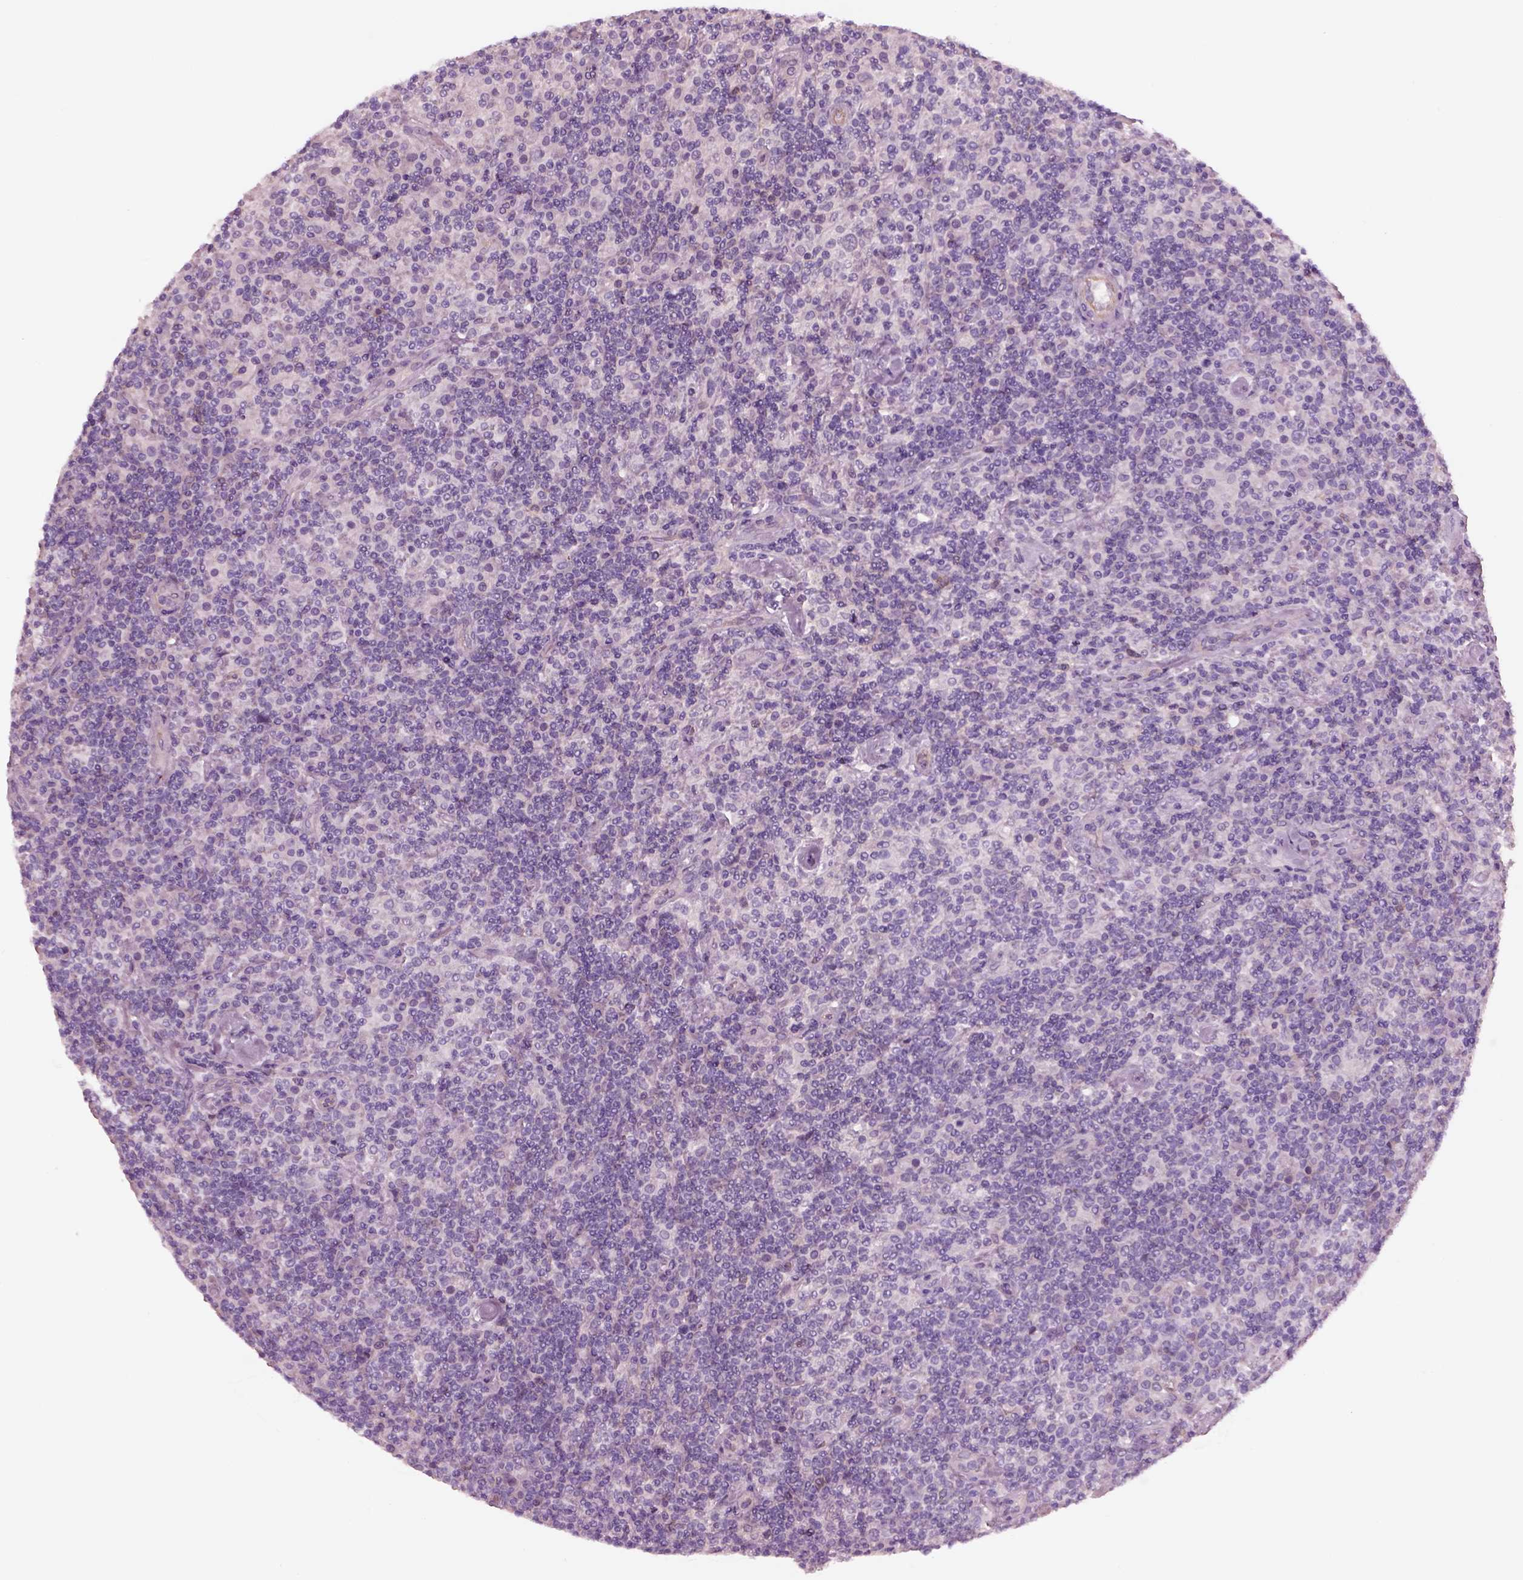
{"staining": {"intensity": "negative", "quantity": "none", "location": "none"}, "tissue": "lymphoma", "cell_type": "Tumor cells", "image_type": "cancer", "snomed": [{"axis": "morphology", "description": "Hodgkin's disease, NOS"}, {"axis": "topography", "description": "Lymph node"}], "caption": "An IHC histopathology image of lymphoma is shown. There is no staining in tumor cells of lymphoma.", "gene": "IGLL1", "patient": {"sex": "male", "age": 70}}